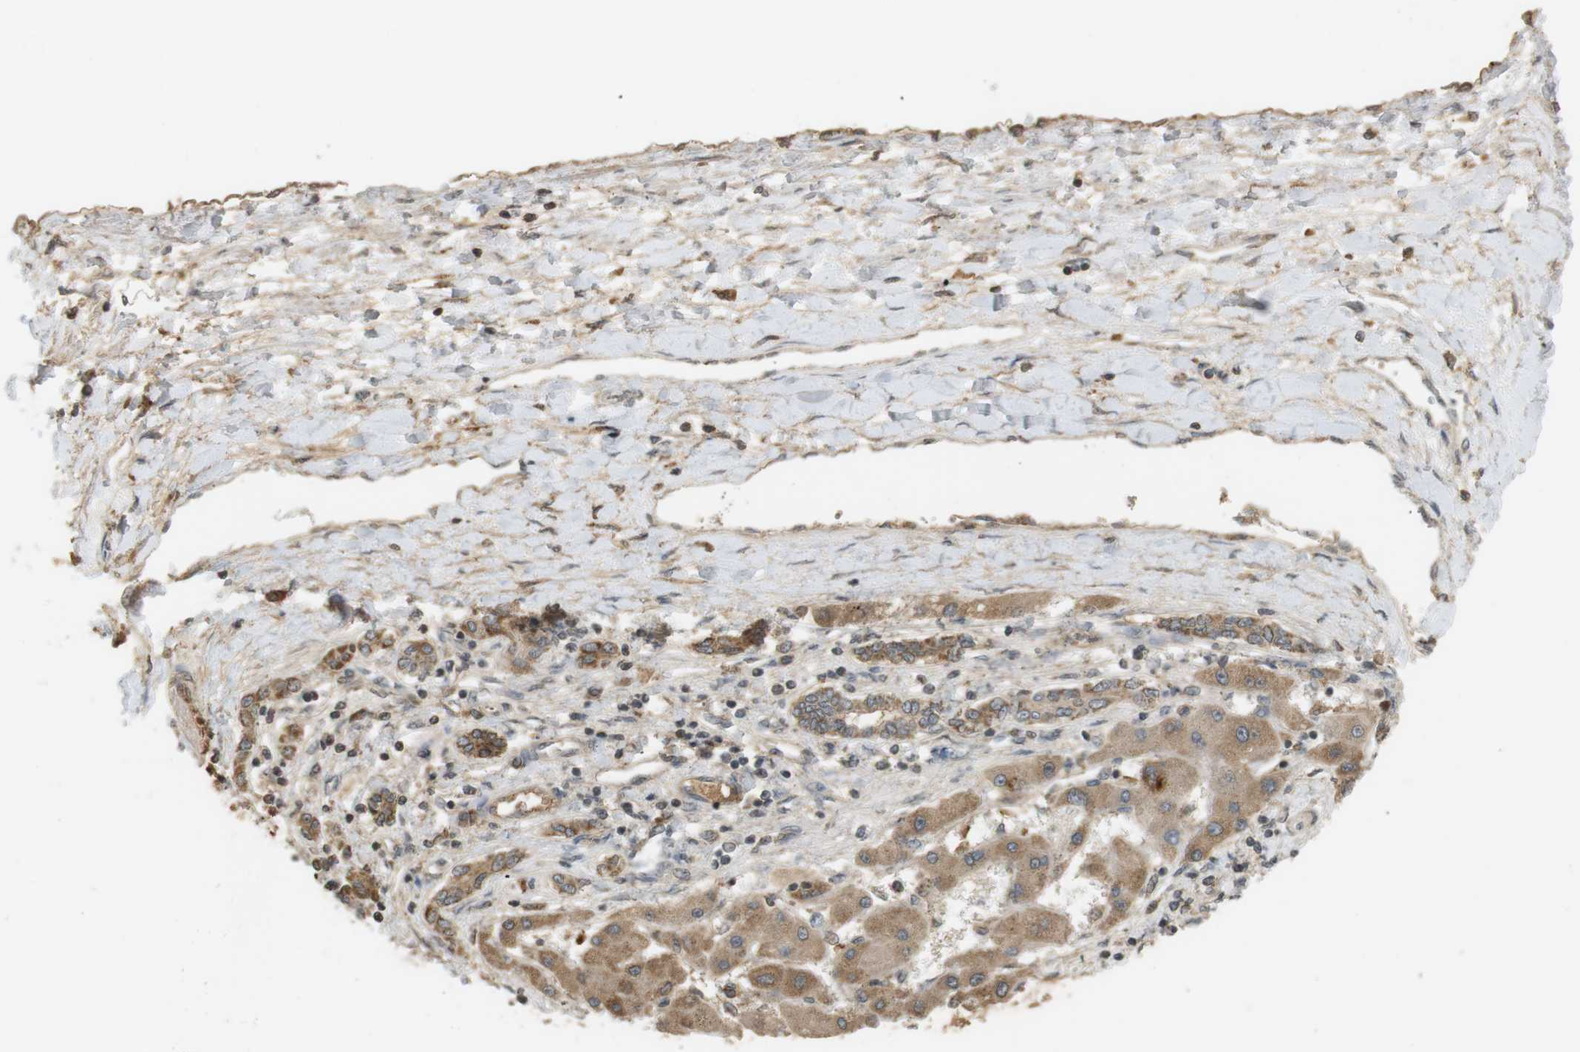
{"staining": {"intensity": "moderate", "quantity": ">75%", "location": "cytoplasmic/membranous"}, "tissue": "liver cancer", "cell_type": "Tumor cells", "image_type": "cancer", "snomed": [{"axis": "morphology", "description": "Carcinoma, Hepatocellular, NOS"}, {"axis": "topography", "description": "Liver"}], "caption": "A micrograph showing moderate cytoplasmic/membranous positivity in approximately >75% of tumor cells in hepatocellular carcinoma (liver), as visualized by brown immunohistochemical staining.", "gene": "SRR", "patient": {"sex": "female", "age": 61}}